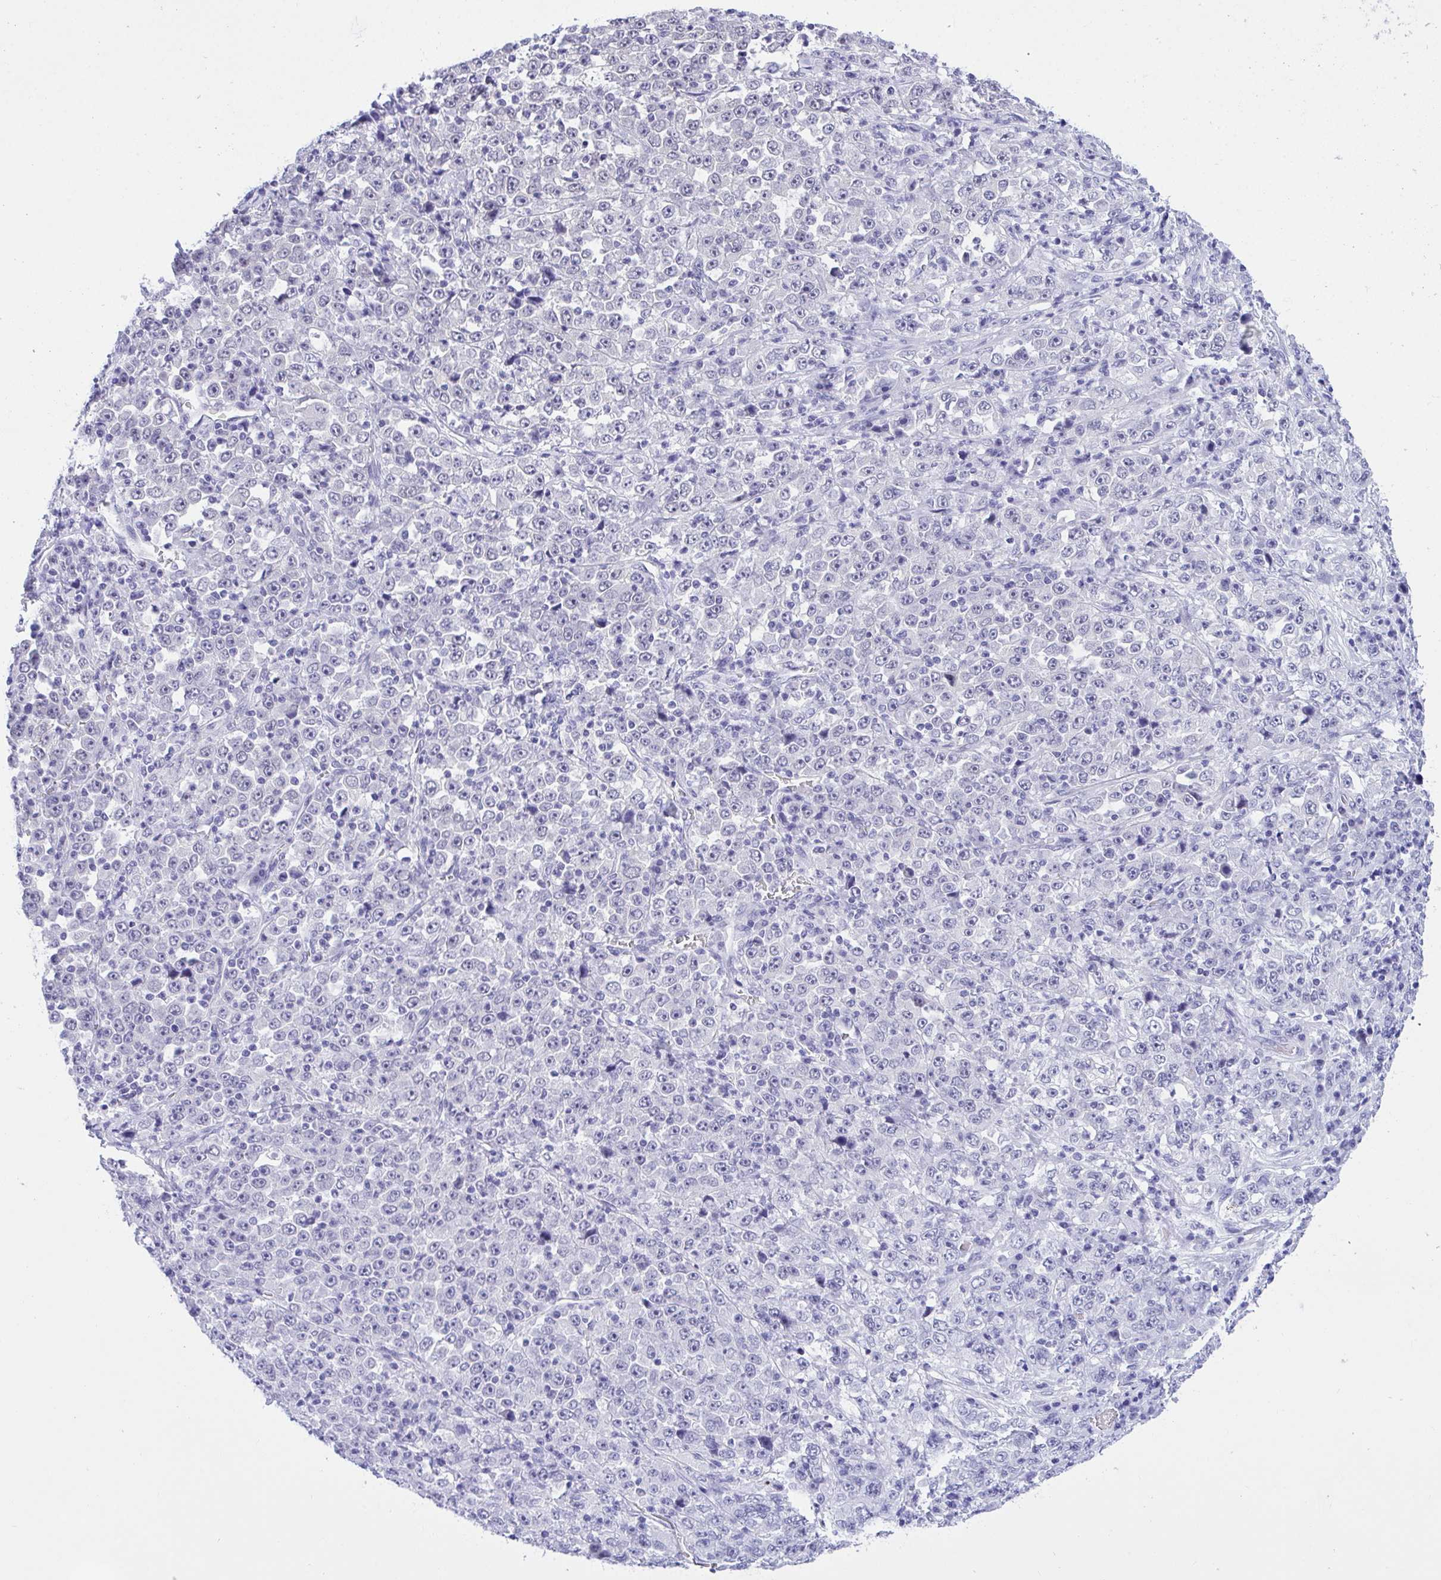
{"staining": {"intensity": "negative", "quantity": "none", "location": "none"}, "tissue": "stomach cancer", "cell_type": "Tumor cells", "image_type": "cancer", "snomed": [{"axis": "morphology", "description": "Normal tissue, NOS"}, {"axis": "morphology", "description": "Adenocarcinoma, NOS"}, {"axis": "topography", "description": "Stomach, upper"}, {"axis": "topography", "description": "Stomach"}], "caption": "An immunohistochemistry (IHC) image of stomach cancer is shown. There is no staining in tumor cells of stomach cancer.", "gene": "THOP1", "patient": {"sex": "male", "age": 59}}